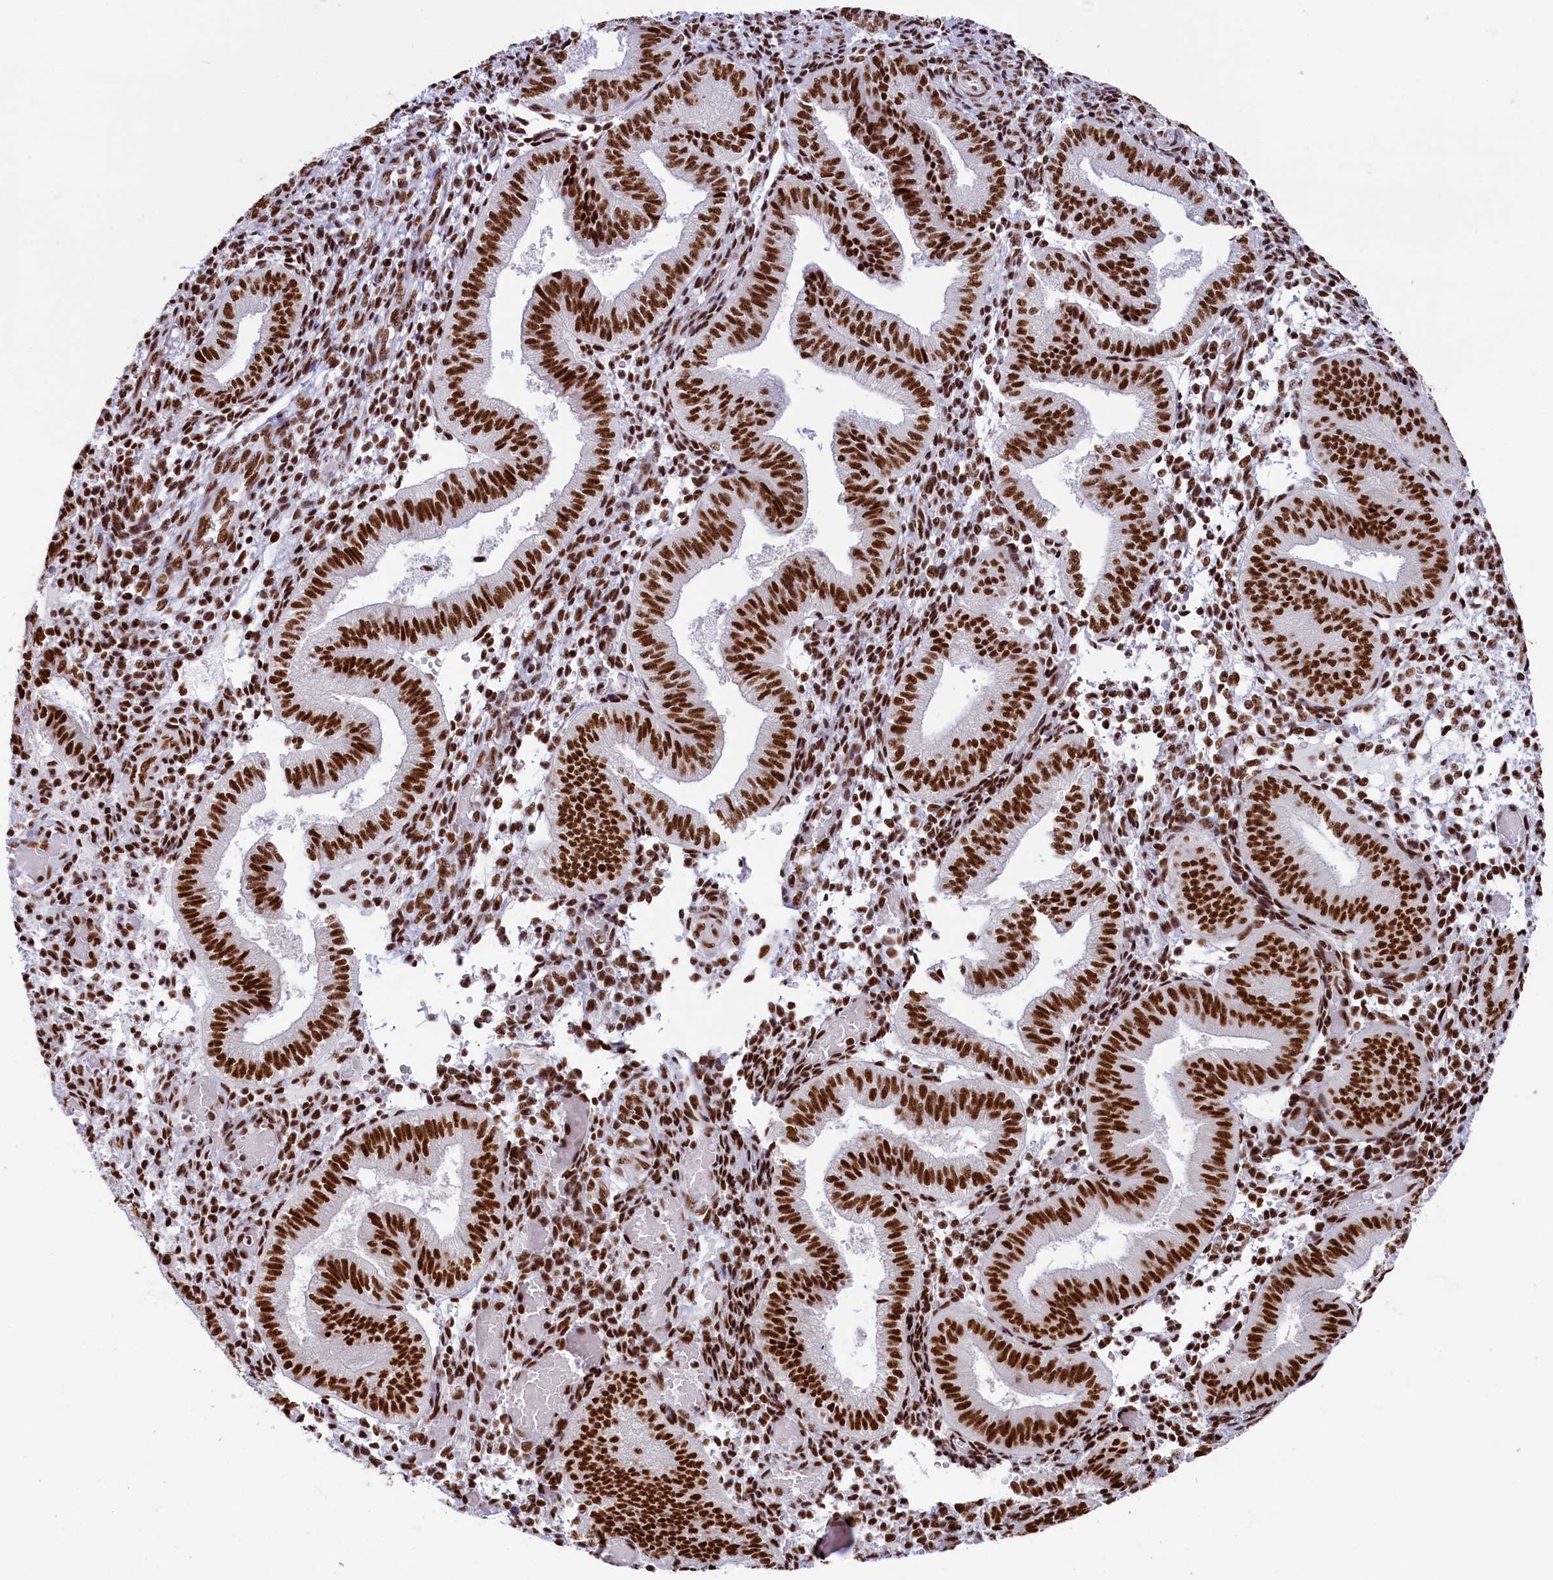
{"staining": {"intensity": "strong", "quantity": ">75%", "location": "nuclear"}, "tissue": "endometrium", "cell_type": "Cells in endometrial stroma", "image_type": "normal", "snomed": [{"axis": "morphology", "description": "Normal tissue, NOS"}, {"axis": "topography", "description": "Endometrium"}], "caption": "Immunohistochemistry of unremarkable endometrium reveals high levels of strong nuclear staining in about >75% of cells in endometrial stroma.", "gene": "SNRNP70", "patient": {"sex": "female", "age": 34}}